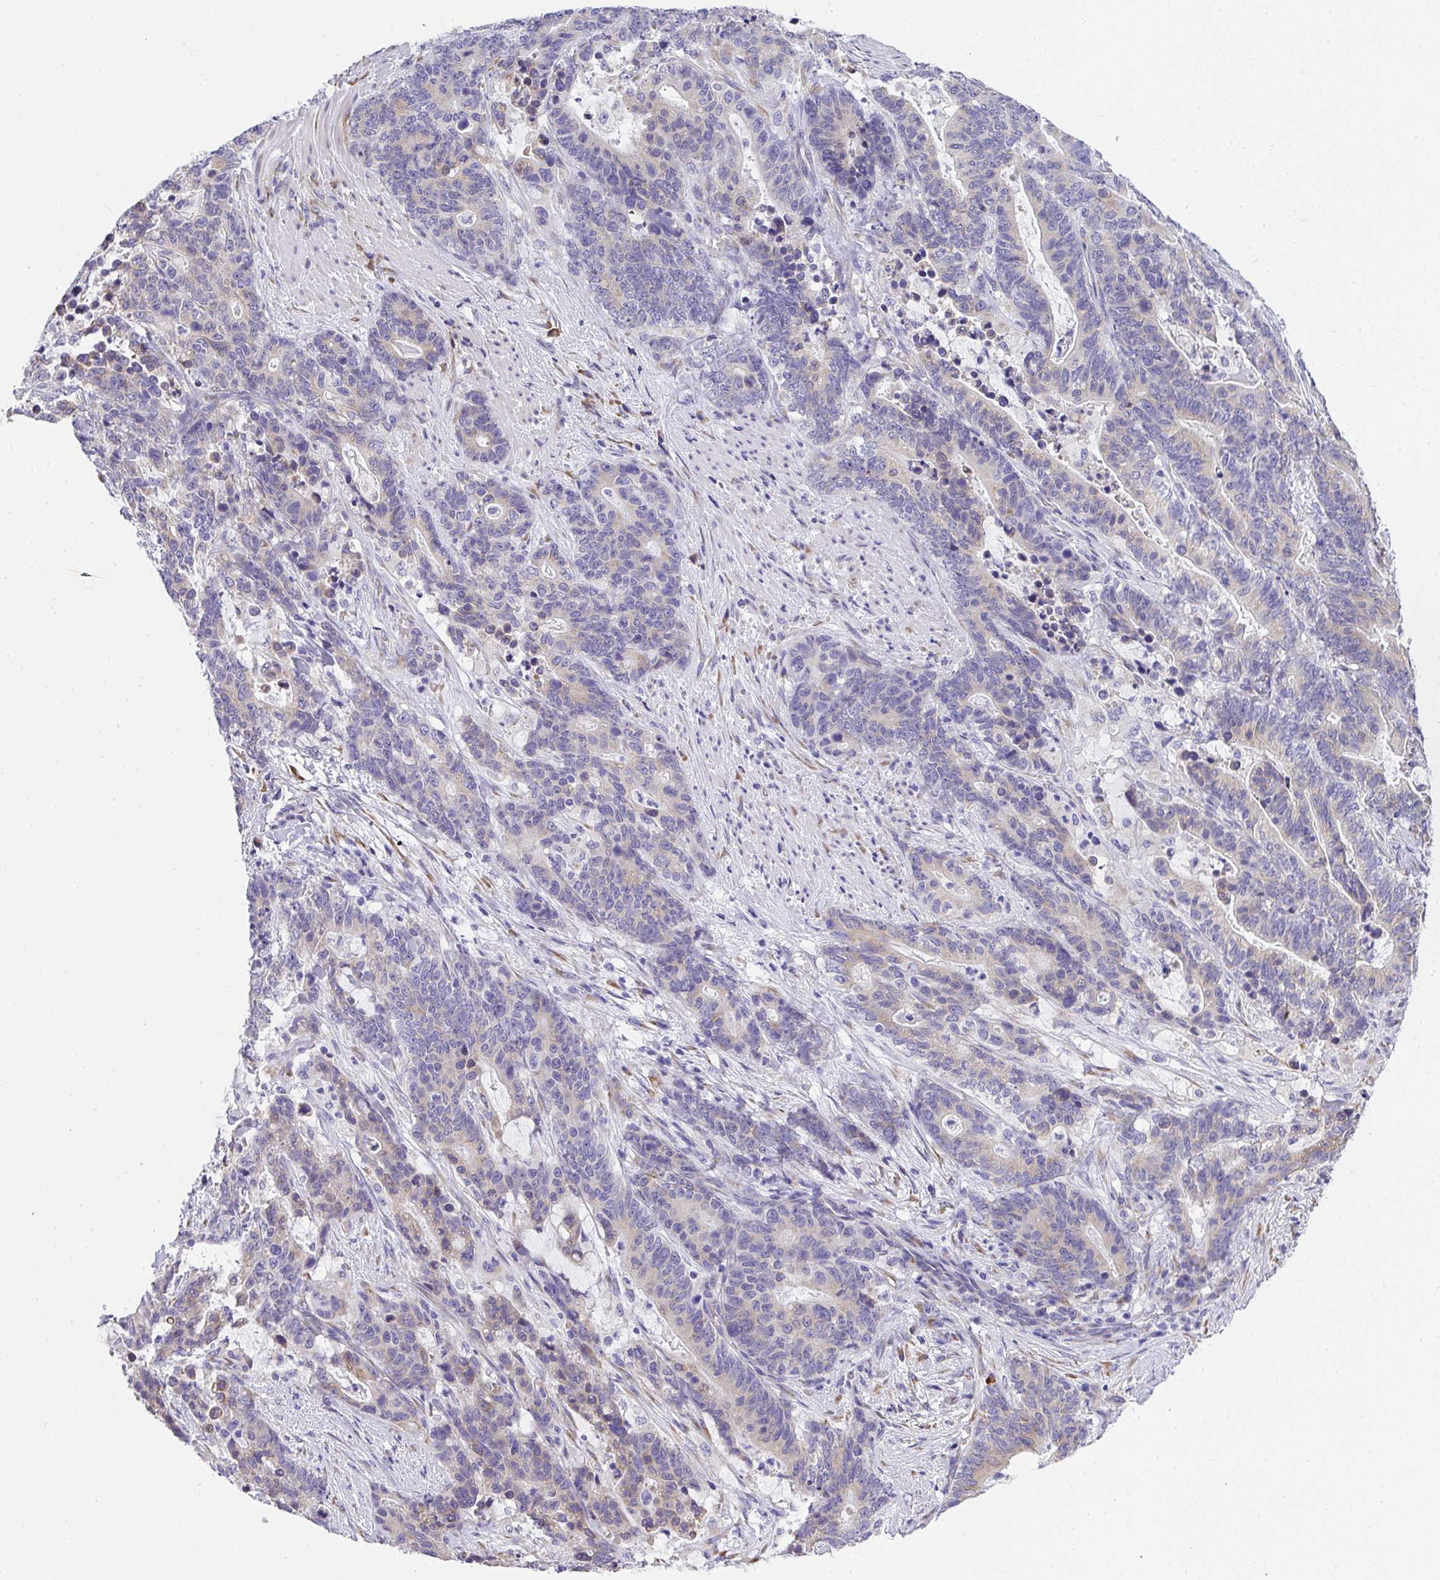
{"staining": {"intensity": "weak", "quantity": "<25%", "location": "cytoplasmic/membranous"}, "tissue": "stomach cancer", "cell_type": "Tumor cells", "image_type": "cancer", "snomed": [{"axis": "morphology", "description": "Normal tissue, NOS"}, {"axis": "morphology", "description": "Adenocarcinoma, NOS"}, {"axis": "topography", "description": "Stomach"}], "caption": "A histopathology image of adenocarcinoma (stomach) stained for a protein displays no brown staining in tumor cells.", "gene": "ADRA2C", "patient": {"sex": "female", "age": 64}}